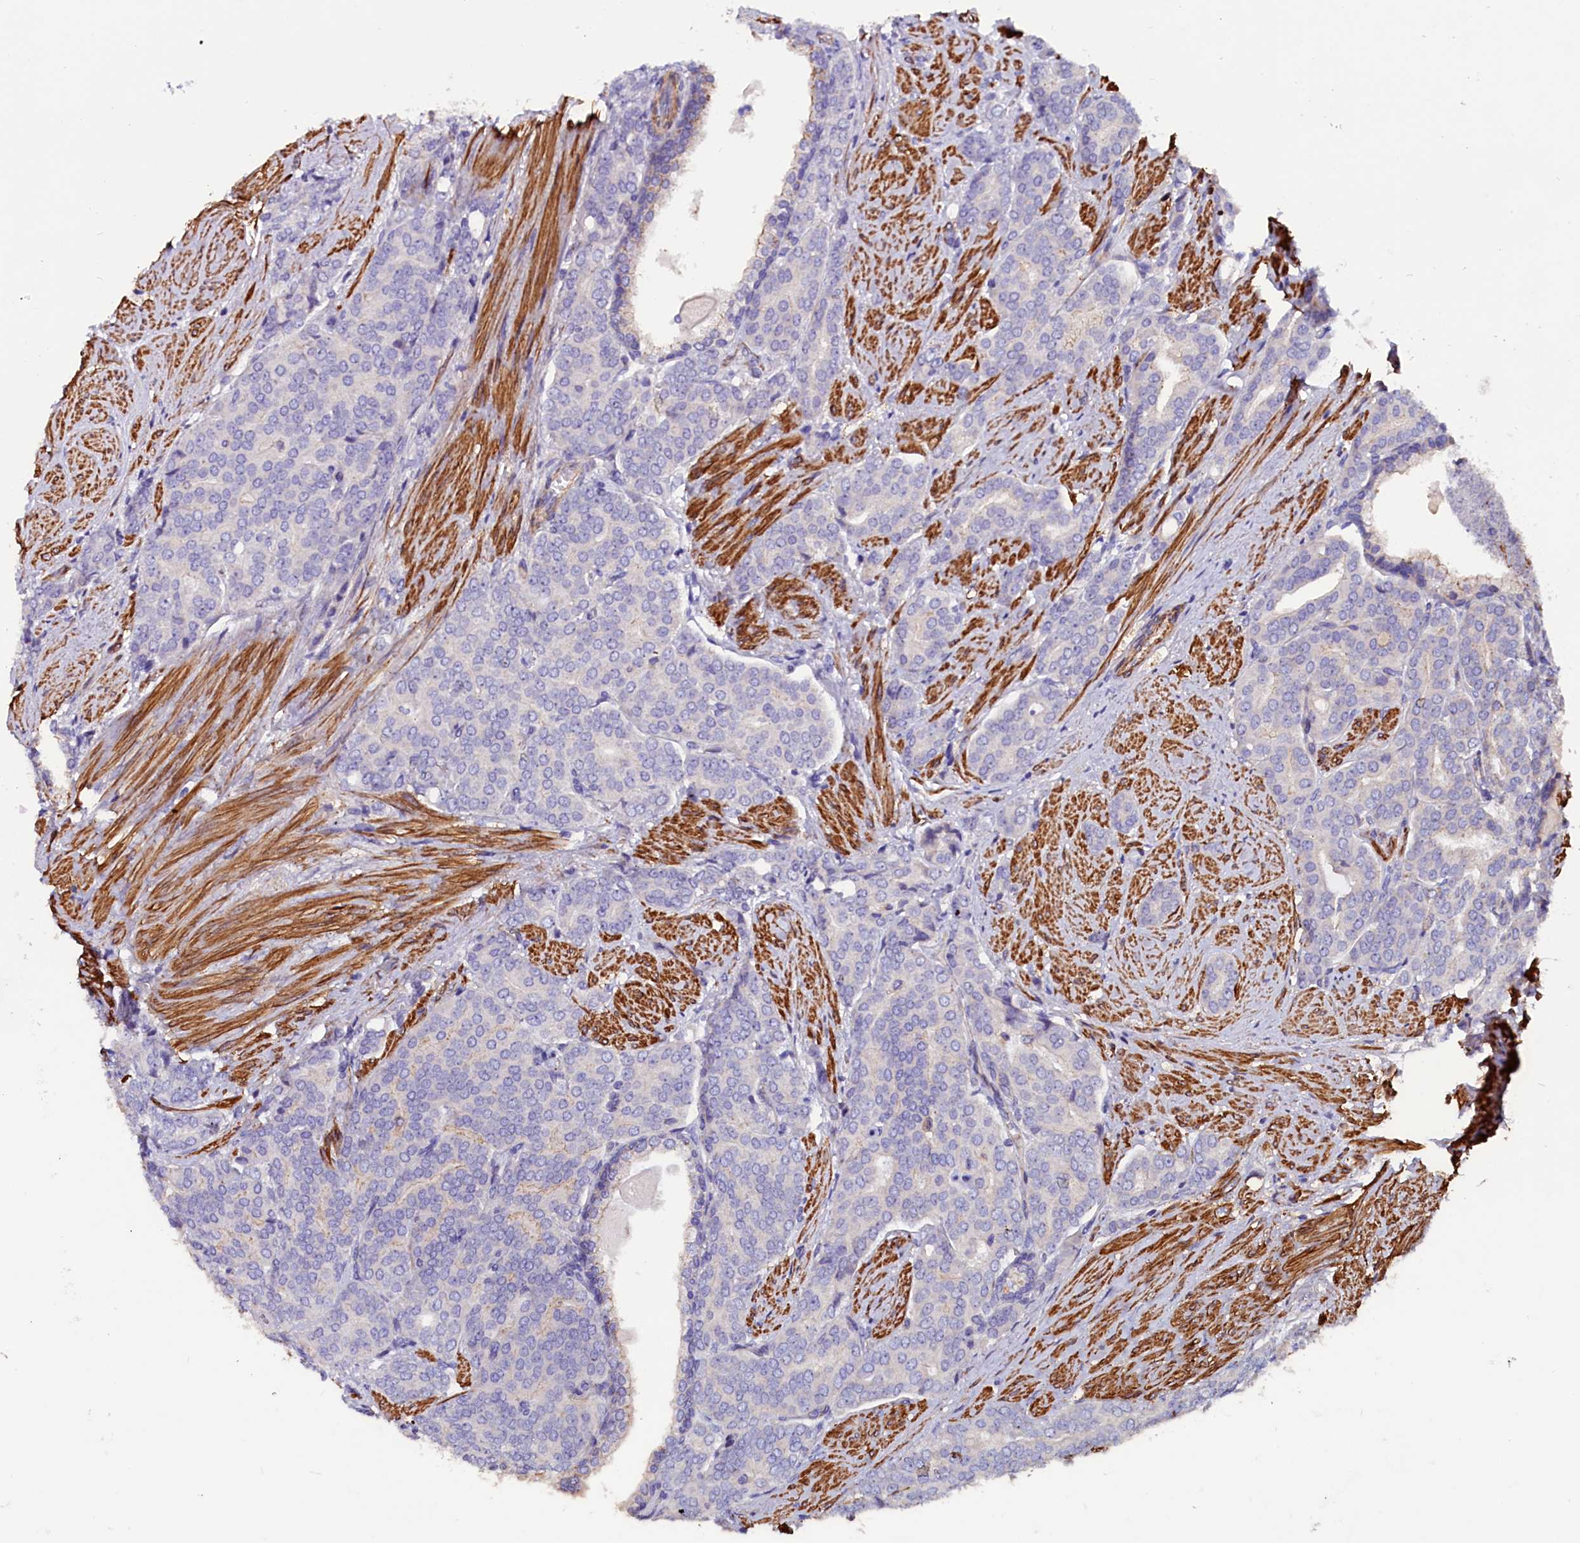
{"staining": {"intensity": "negative", "quantity": "none", "location": "none"}, "tissue": "prostate cancer", "cell_type": "Tumor cells", "image_type": "cancer", "snomed": [{"axis": "morphology", "description": "Adenocarcinoma, High grade"}, {"axis": "topography", "description": "Prostate"}], "caption": "Immunohistochemistry (IHC) of high-grade adenocarcinoma (prostate) shows no positivity in tumor cells.", "gene": "ZNF749", "patient": {"sex": "male", "age": 67}}